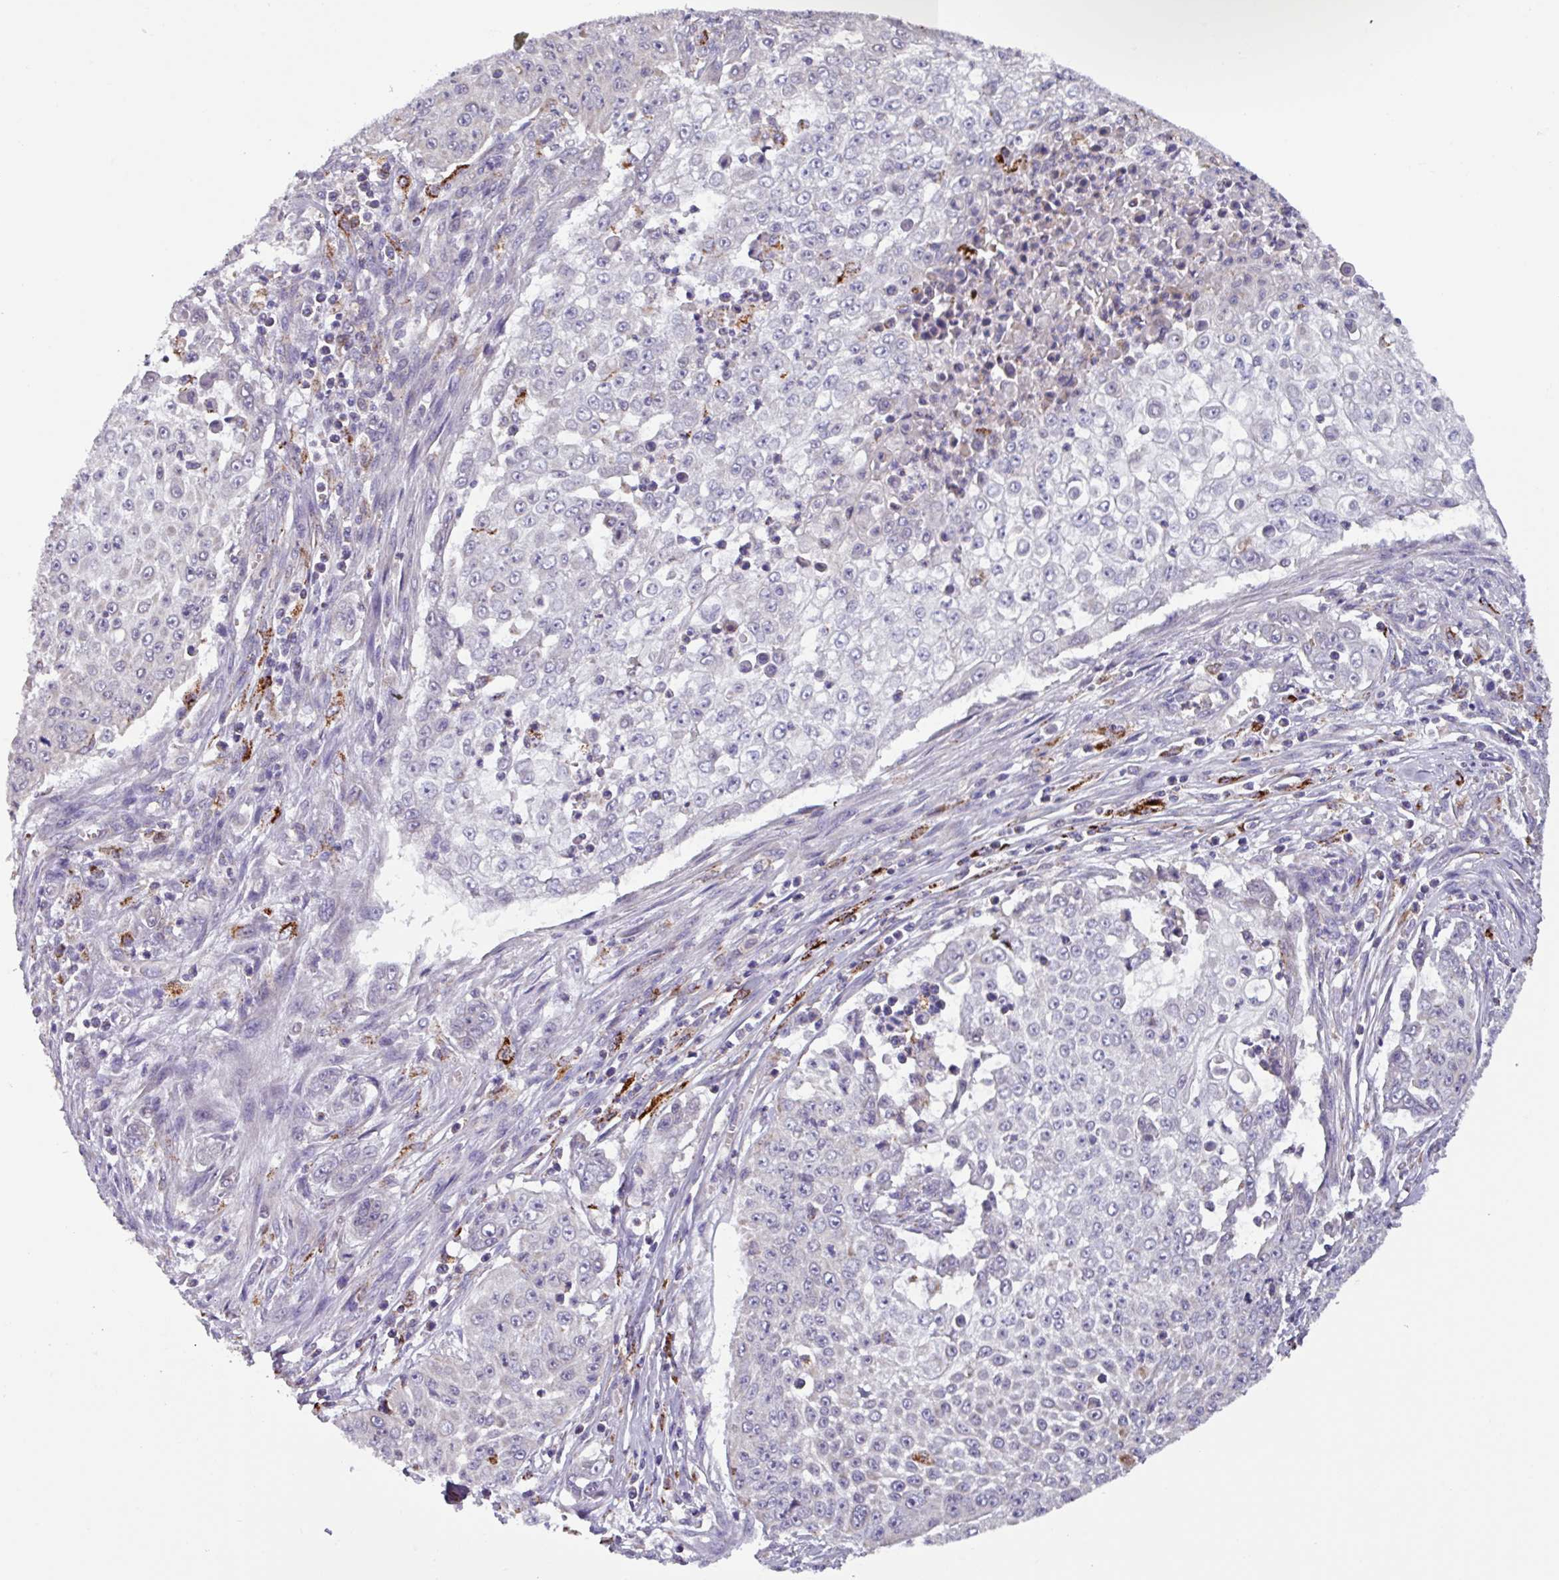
{"staining": {"intensity": "negative", "quantity": "none", "location": "none"}, "tissue": "skin cancer", "cell_type": "Tumor cells", "image_type": "cancer", "snomed": [{"axis": "morphology", "description": "Squamous cell carcinoma, NOS"}, {"axis": "topography", "description": "Skin"}], "caption": "Protein analysis of squamous cell carcinoma (skin) shows no significant positivity in tumor cells. (DAB (3,3'-diaminobenzidine) immunohistochemistry, high magnification).", "gene": "AKIRIN1", "patient": {"sex": "male", "age": 24}}